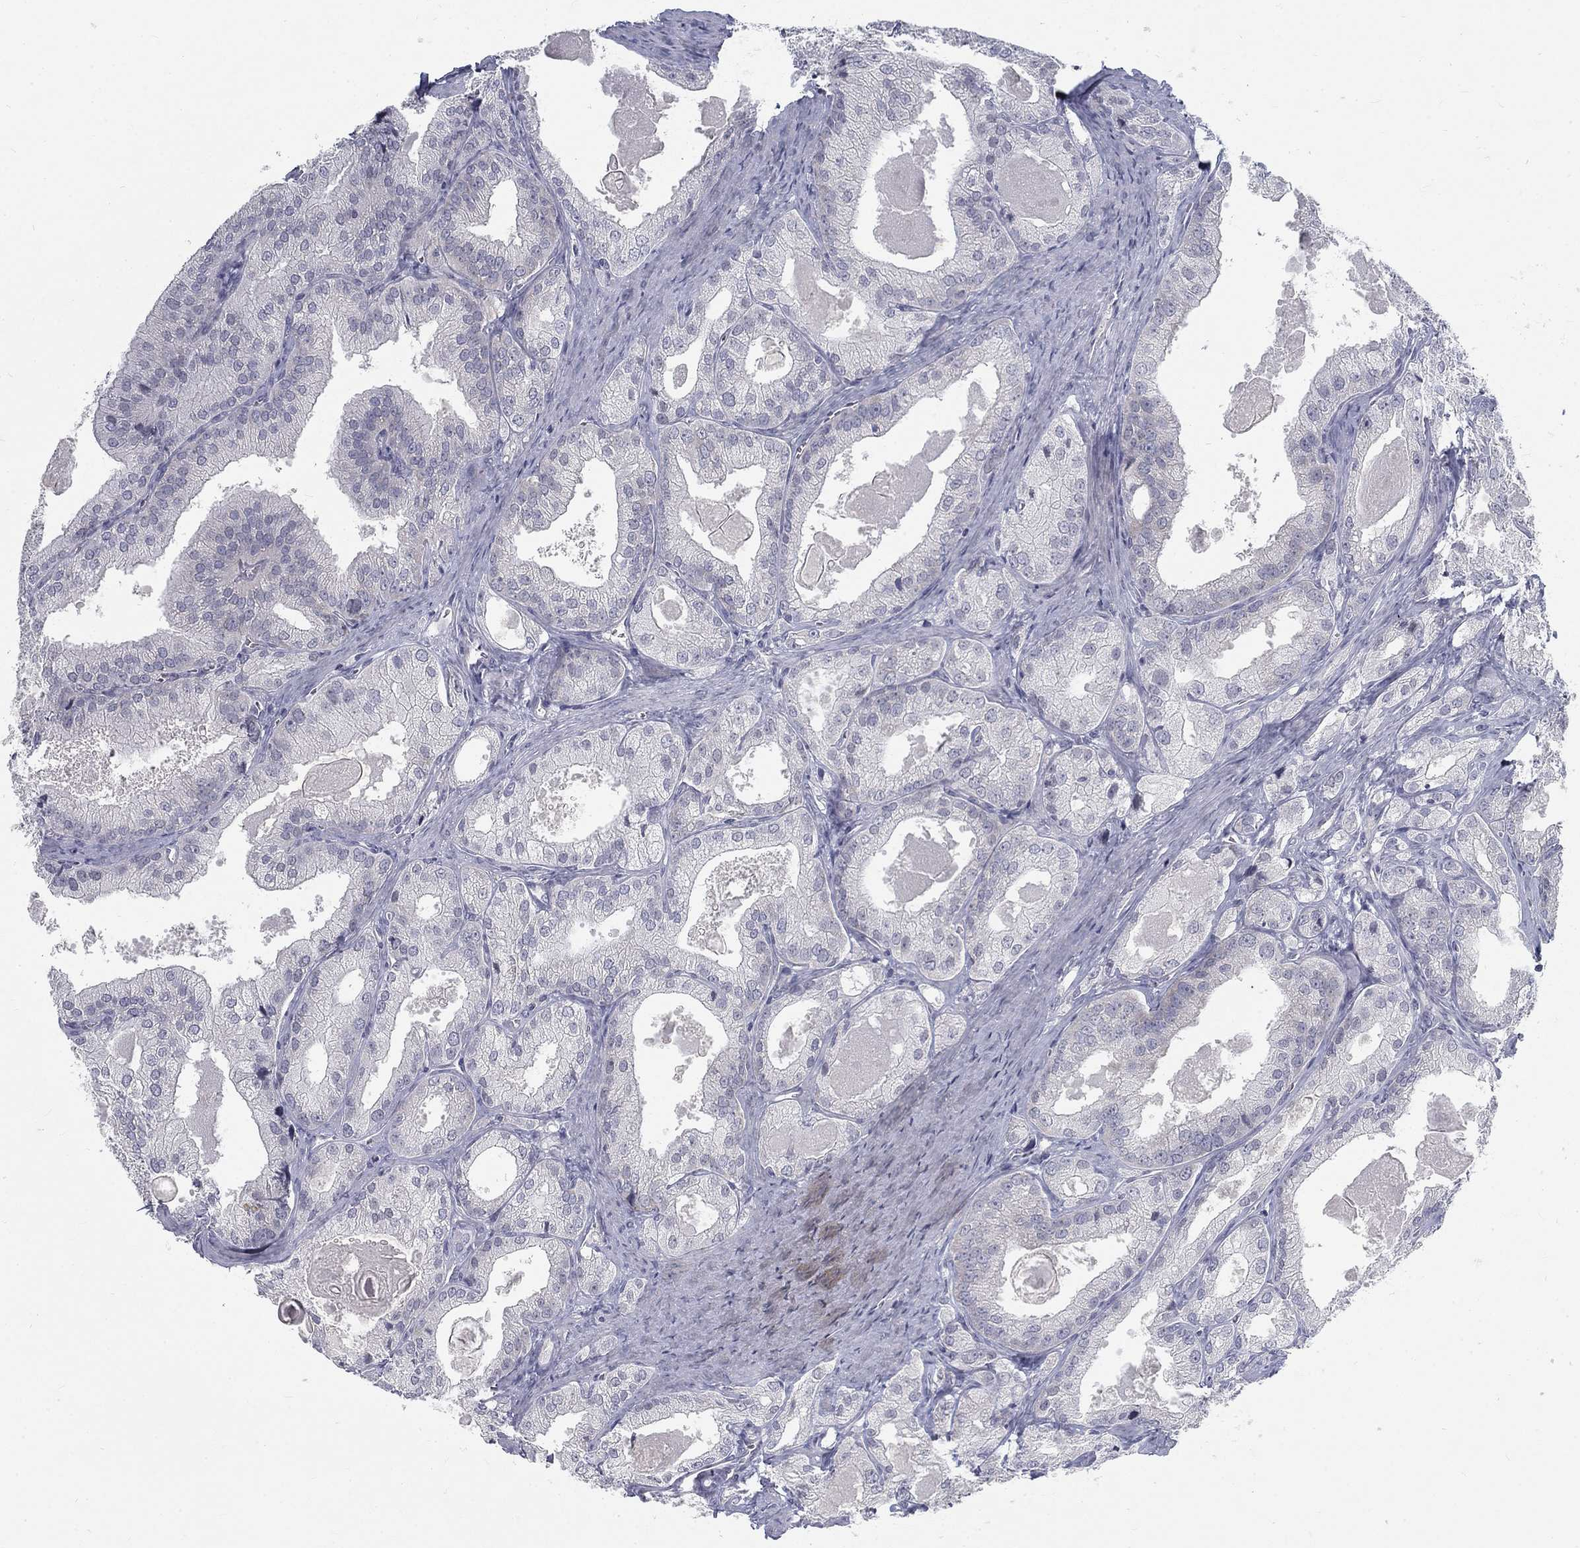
{"staining": {"intensity": "negative", "quantity": "none", "location": "none"}, "tissue": "prostate cancer", "cell_type": "Tumor cells", "image_type": "cancer", "snomed": [{"axis": "morphology", "description": "Adenocarcinoma, NOS"}, {"axis": "morphology", "description": "Adenocarcinoma, High grade"}, {"axis": "topography", "description": "Prostate"}], "caption": "Protein analysis of prostate cancer reveals no significant expression in tumor cells. (DAB (3,3'-diaminobenzidine) immunohistochemistry (IHC), high magnification).", "gene": "ATP1A3", "patient": {"sex": "male", "age": 70}}